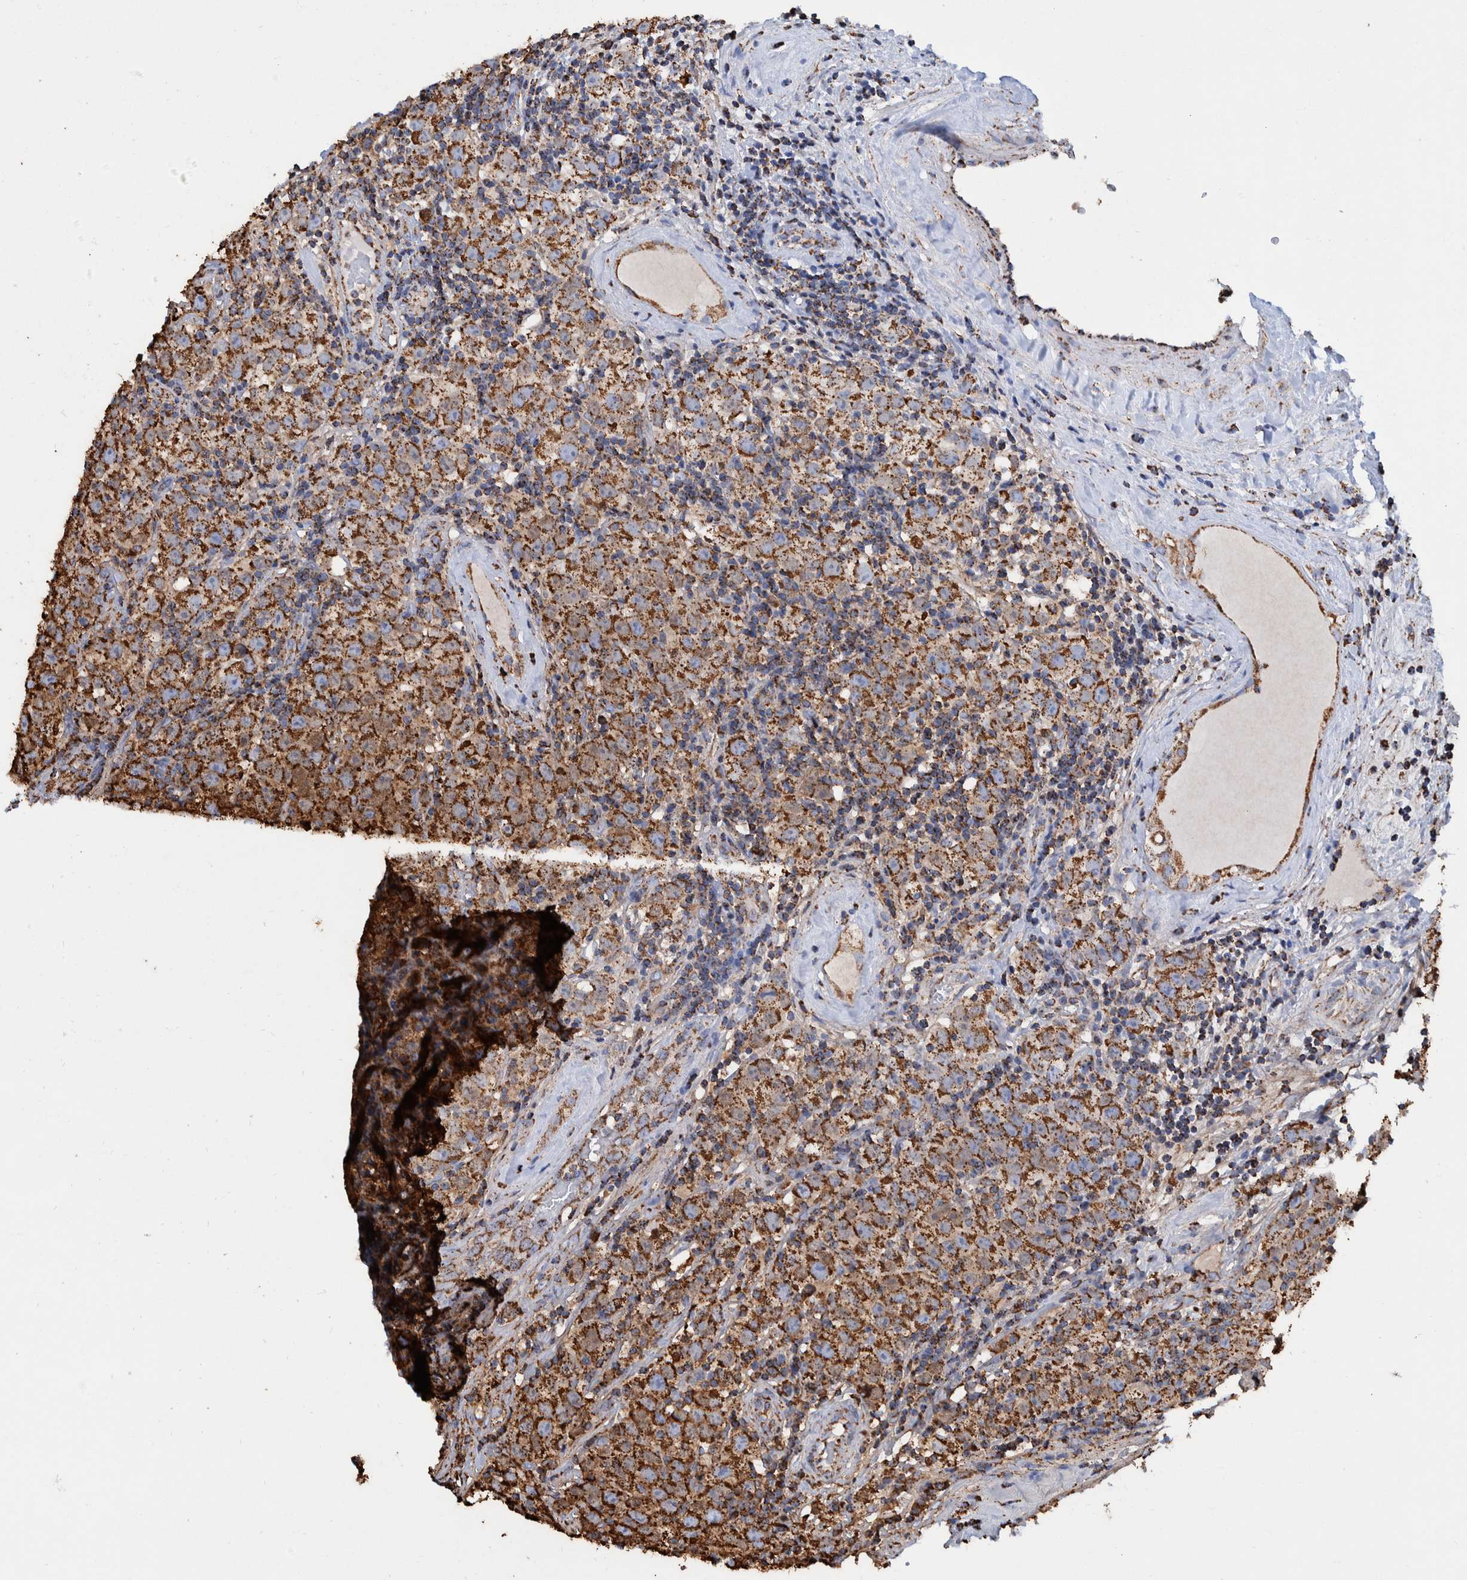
{"staining": {"intensity": "strong", "quantity": ">75%", "location": "cytoplasmic/membranous"}, "tissue": "testis cancer", "cell_type": "Tumor cells", "image_type": "cancer", "snomed": [{"axis": "morphology", "description": "Seminoma, NOS"}, {"axis": "morphology", "description": "Carcinoma, Embryonal, NOS"}, {"axis": "topography", "description": "Testis"}], "caption": "Immunohistochemical staining of human testis cancer (seminoma) shows strong cytoplasmic/membranous protein expression in approximately >75% of tumor cells.", "gene": "VPS26C", "patient": {"sex": "male", "age": 28}}